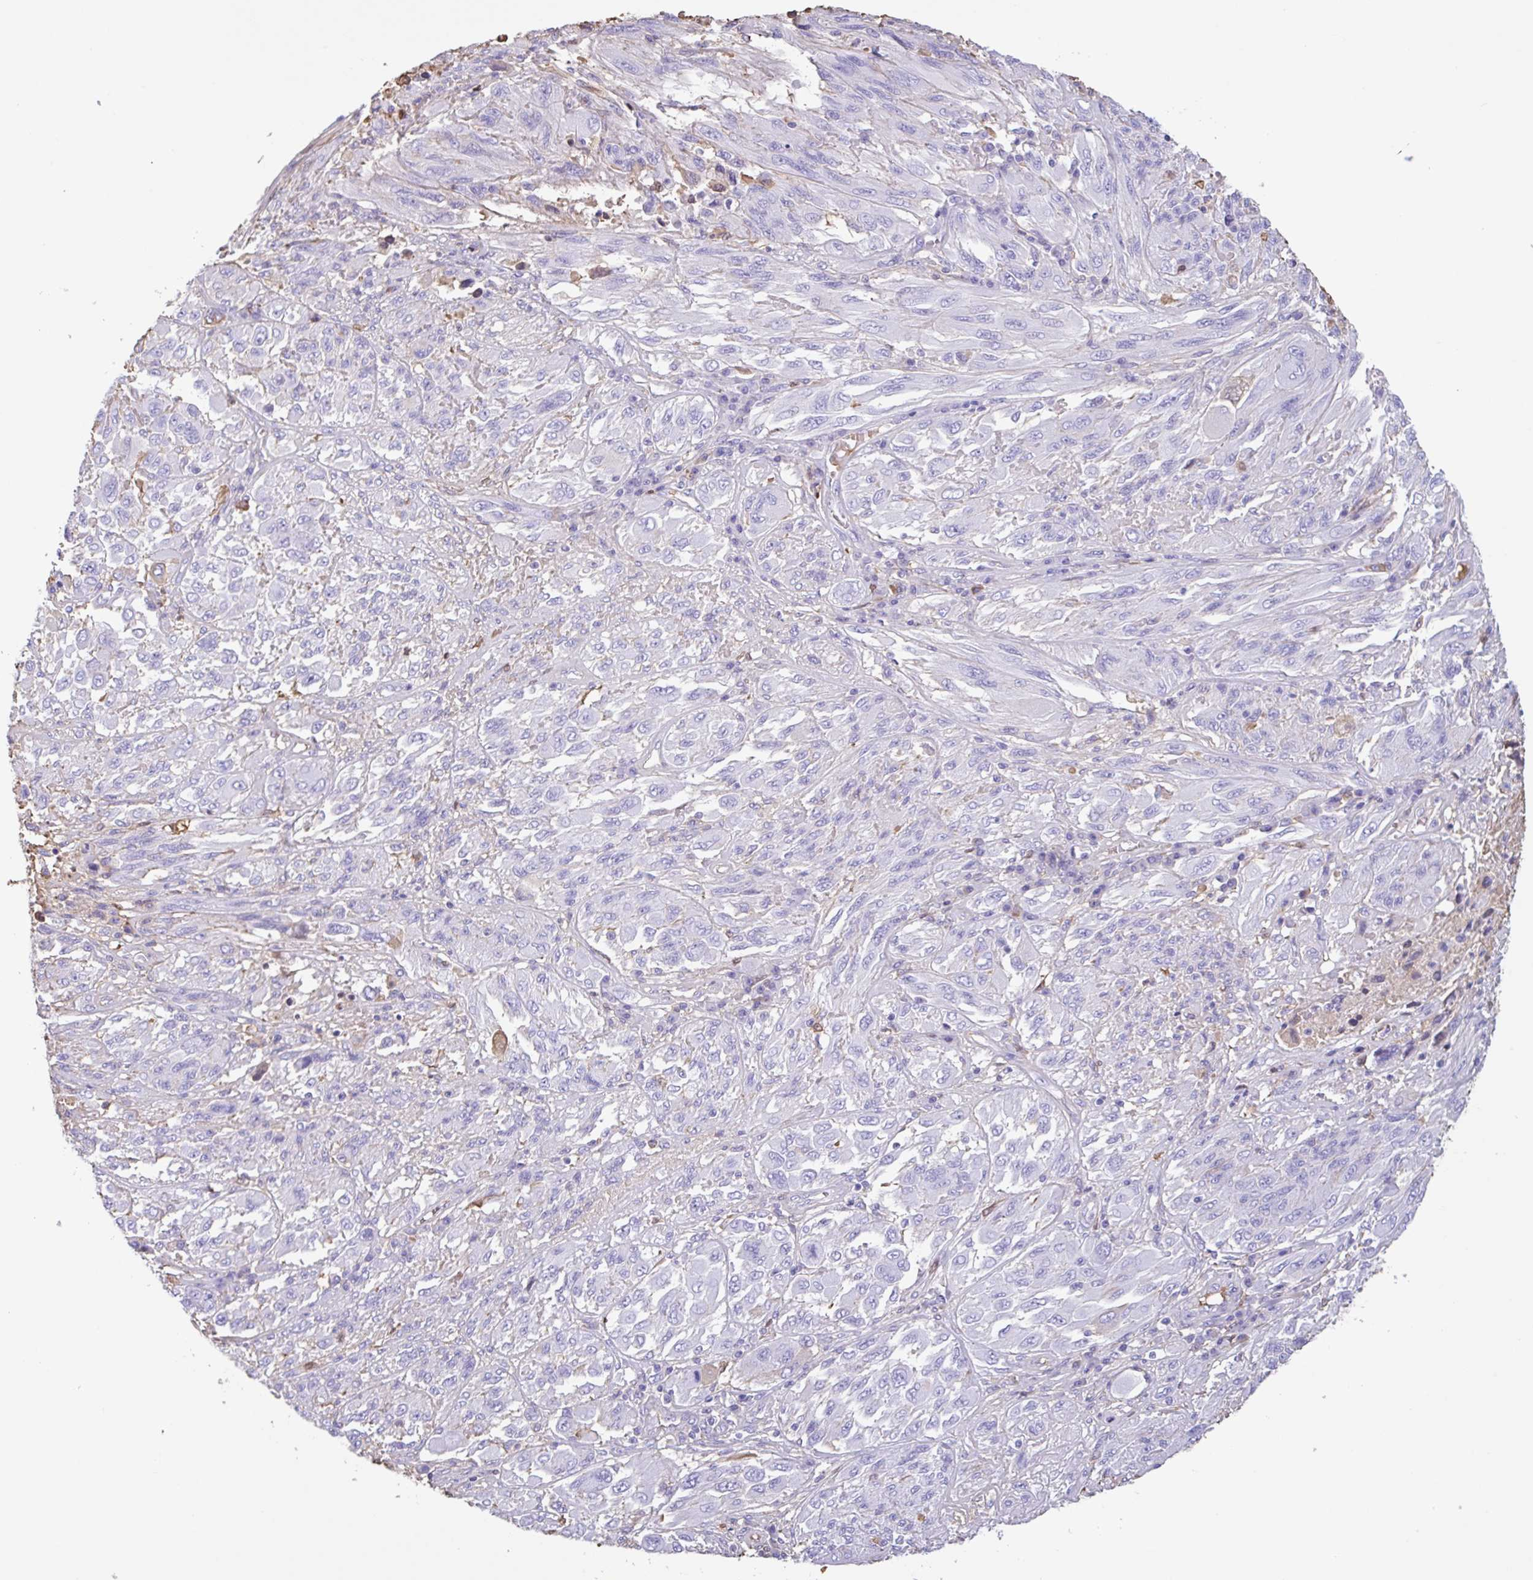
{"staining": {"intensity": "negative", "quantity": "none", "location": "none"}, "tissue": "melanoma", "cell_type": "Tumor cells", "image_type": "cancer", "snomed": [{"axis": "morphology", "description": "Malignant melanoma, NOS"}, {"axis": "topography", "description": "Skin"}], "caption": "Micrograph shows no protein expression in tumor cells of malignant melanoma tissue. The staining is performed using DAB (3,3'-diaminobenzidine) brown chromogen with nuclei counter-stained in using hematoxylin.", "gene": "HOXC12", "patient": {"sex": "female", "age": 91}}